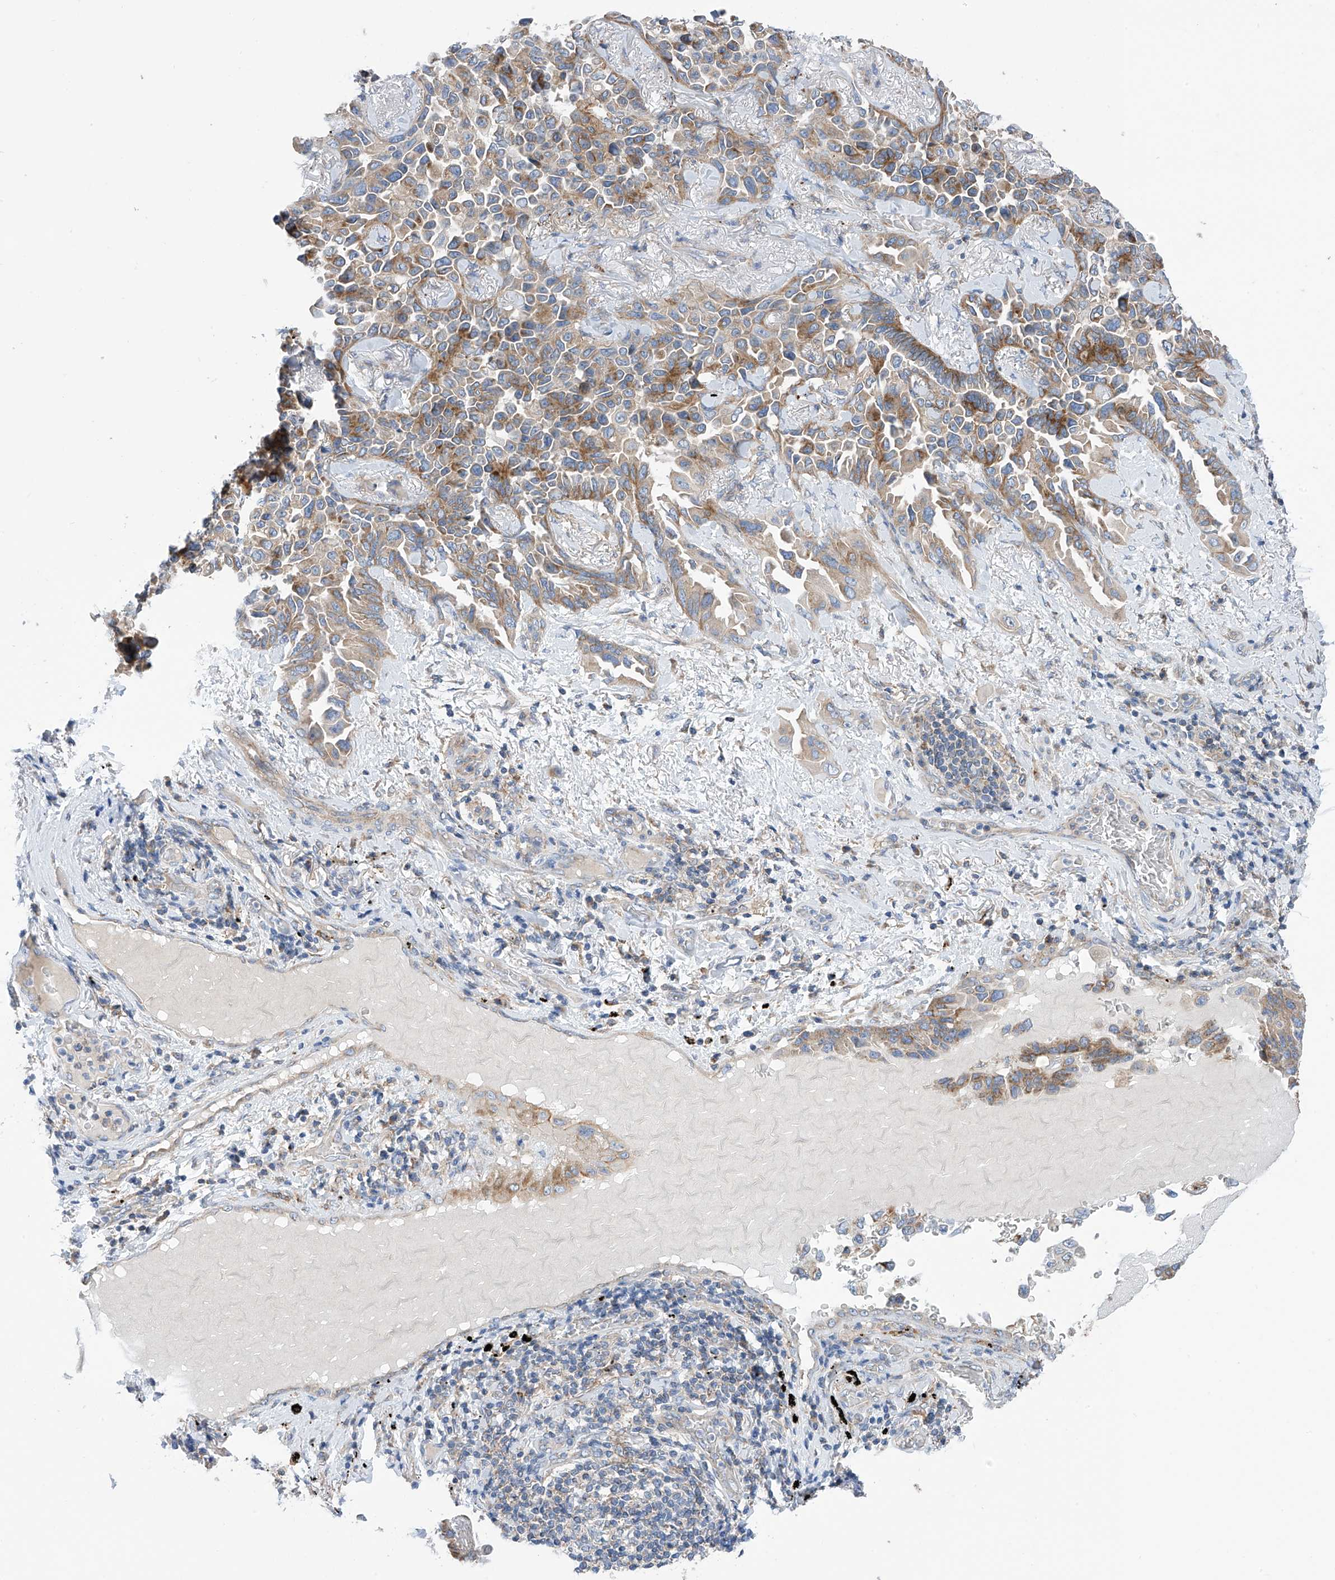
{"staining": {"intensity": "moderate", "quantity": "<25%", "location": "cytoplasmic/membranous"}, "tissue": "lung cancer", "cell_type": "Tumor cells", "image_type": "cancer", "snomed": [{"axis": "morphology", "description": "Adenocarcinoma, NOS"}, {"axis": "topography", "description": "Lung"}], "caption": "An image of human adenocarcinoma (lung) stained for a protein exhibits moderate cytoplasmic/membranous brown staining in tumor cells.", "gene": "P2RX7", "patient": {"sex": "female", "age": 67}}